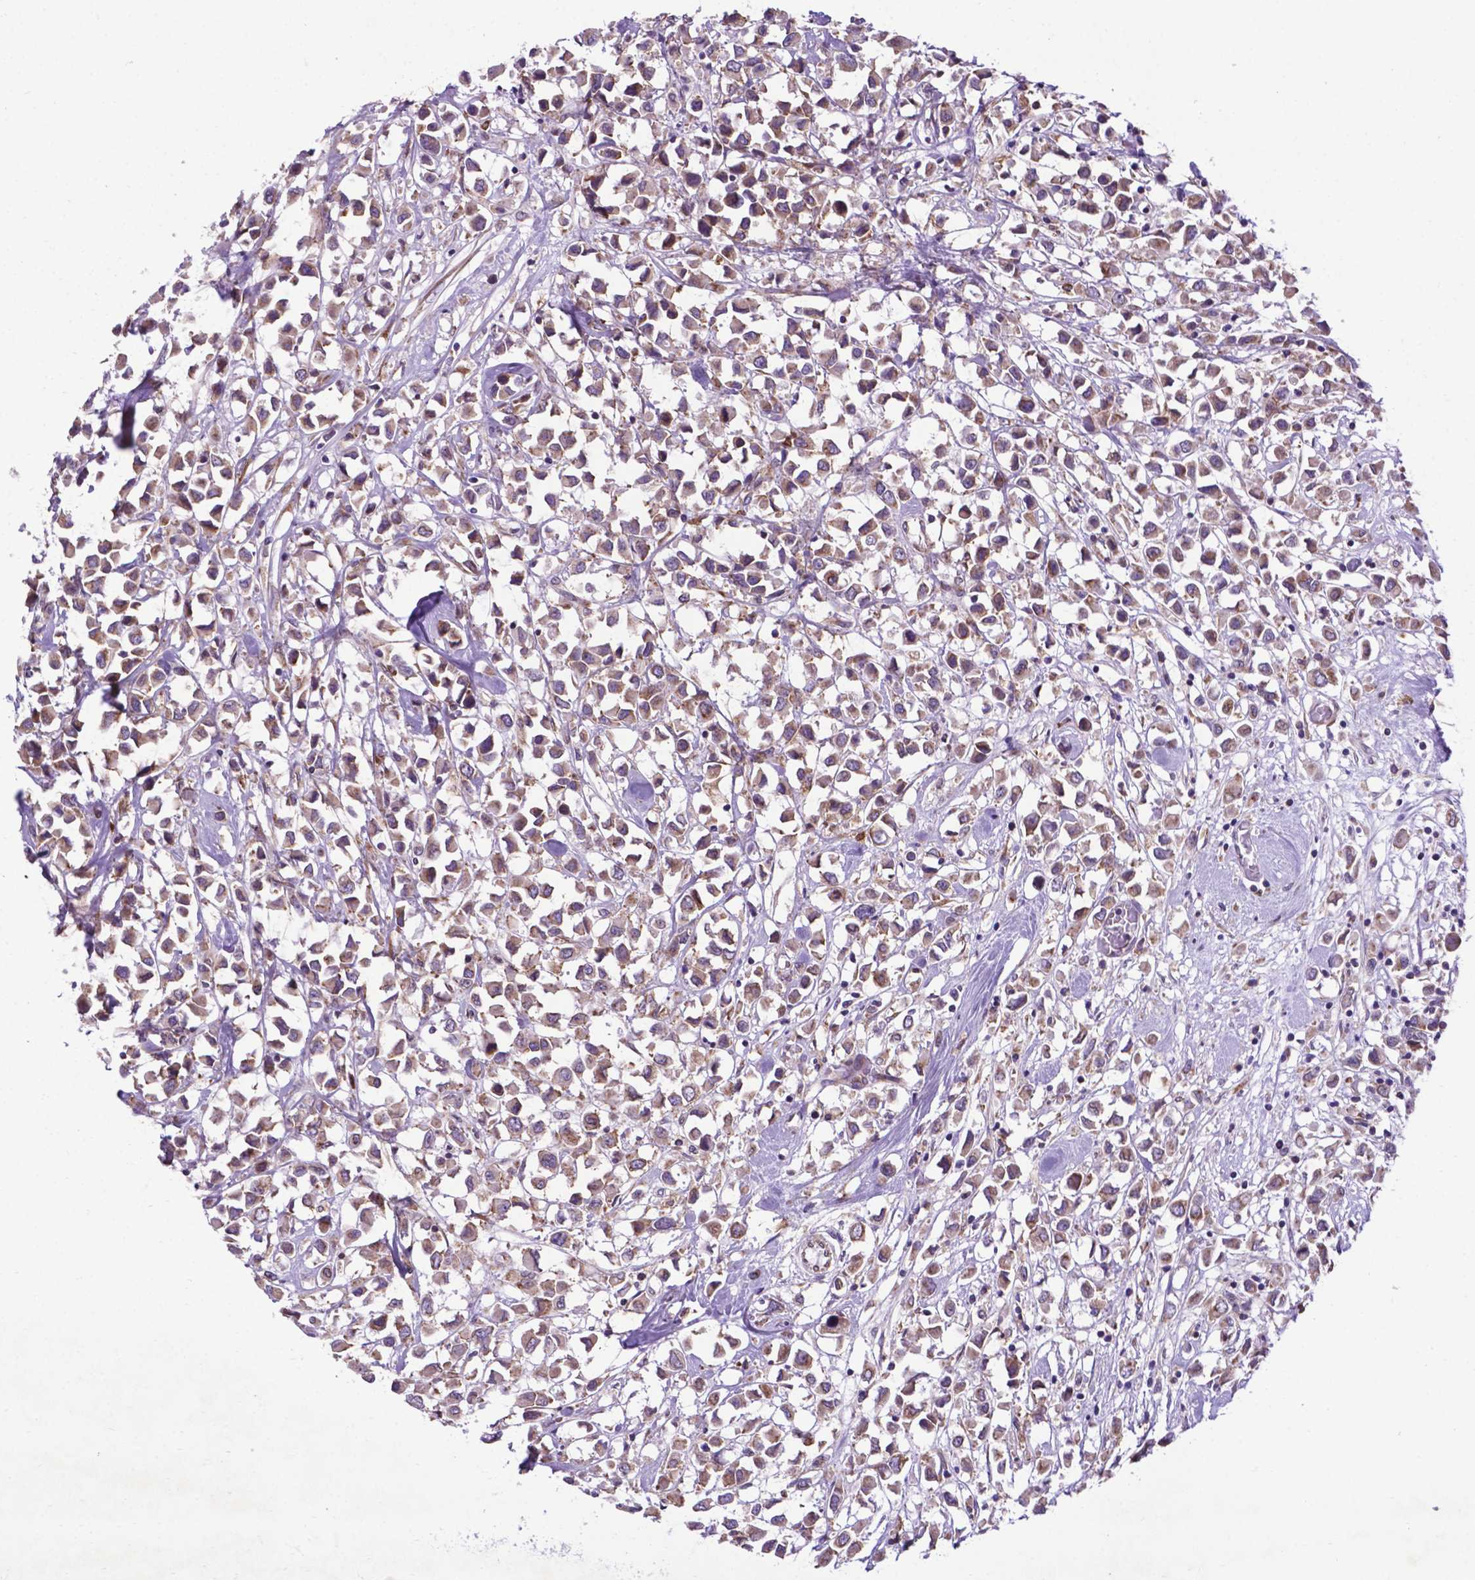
{"staining": {"intensity": "weak", "quantity": ">75%", "location": "cytoplasmic/membranous"}, "tissue": "breast cancer", "cell_type": "Tumor cells", "image_type": "cancer", "snomed": [{"axis": "morphology", "description": "Duct carcinoma"}, {"axis": "topography", "description": "Breast"}], "caption": "IHC image of human infiltrating ductal carcinoma (breast) stained for a protein (brown), which shows low levels of weak cytoplasmic/membranous positivity in approximately >75% of tumor cells.", "gene": "WDR83OS", "patient": {"sex": "female", "age": 61}}